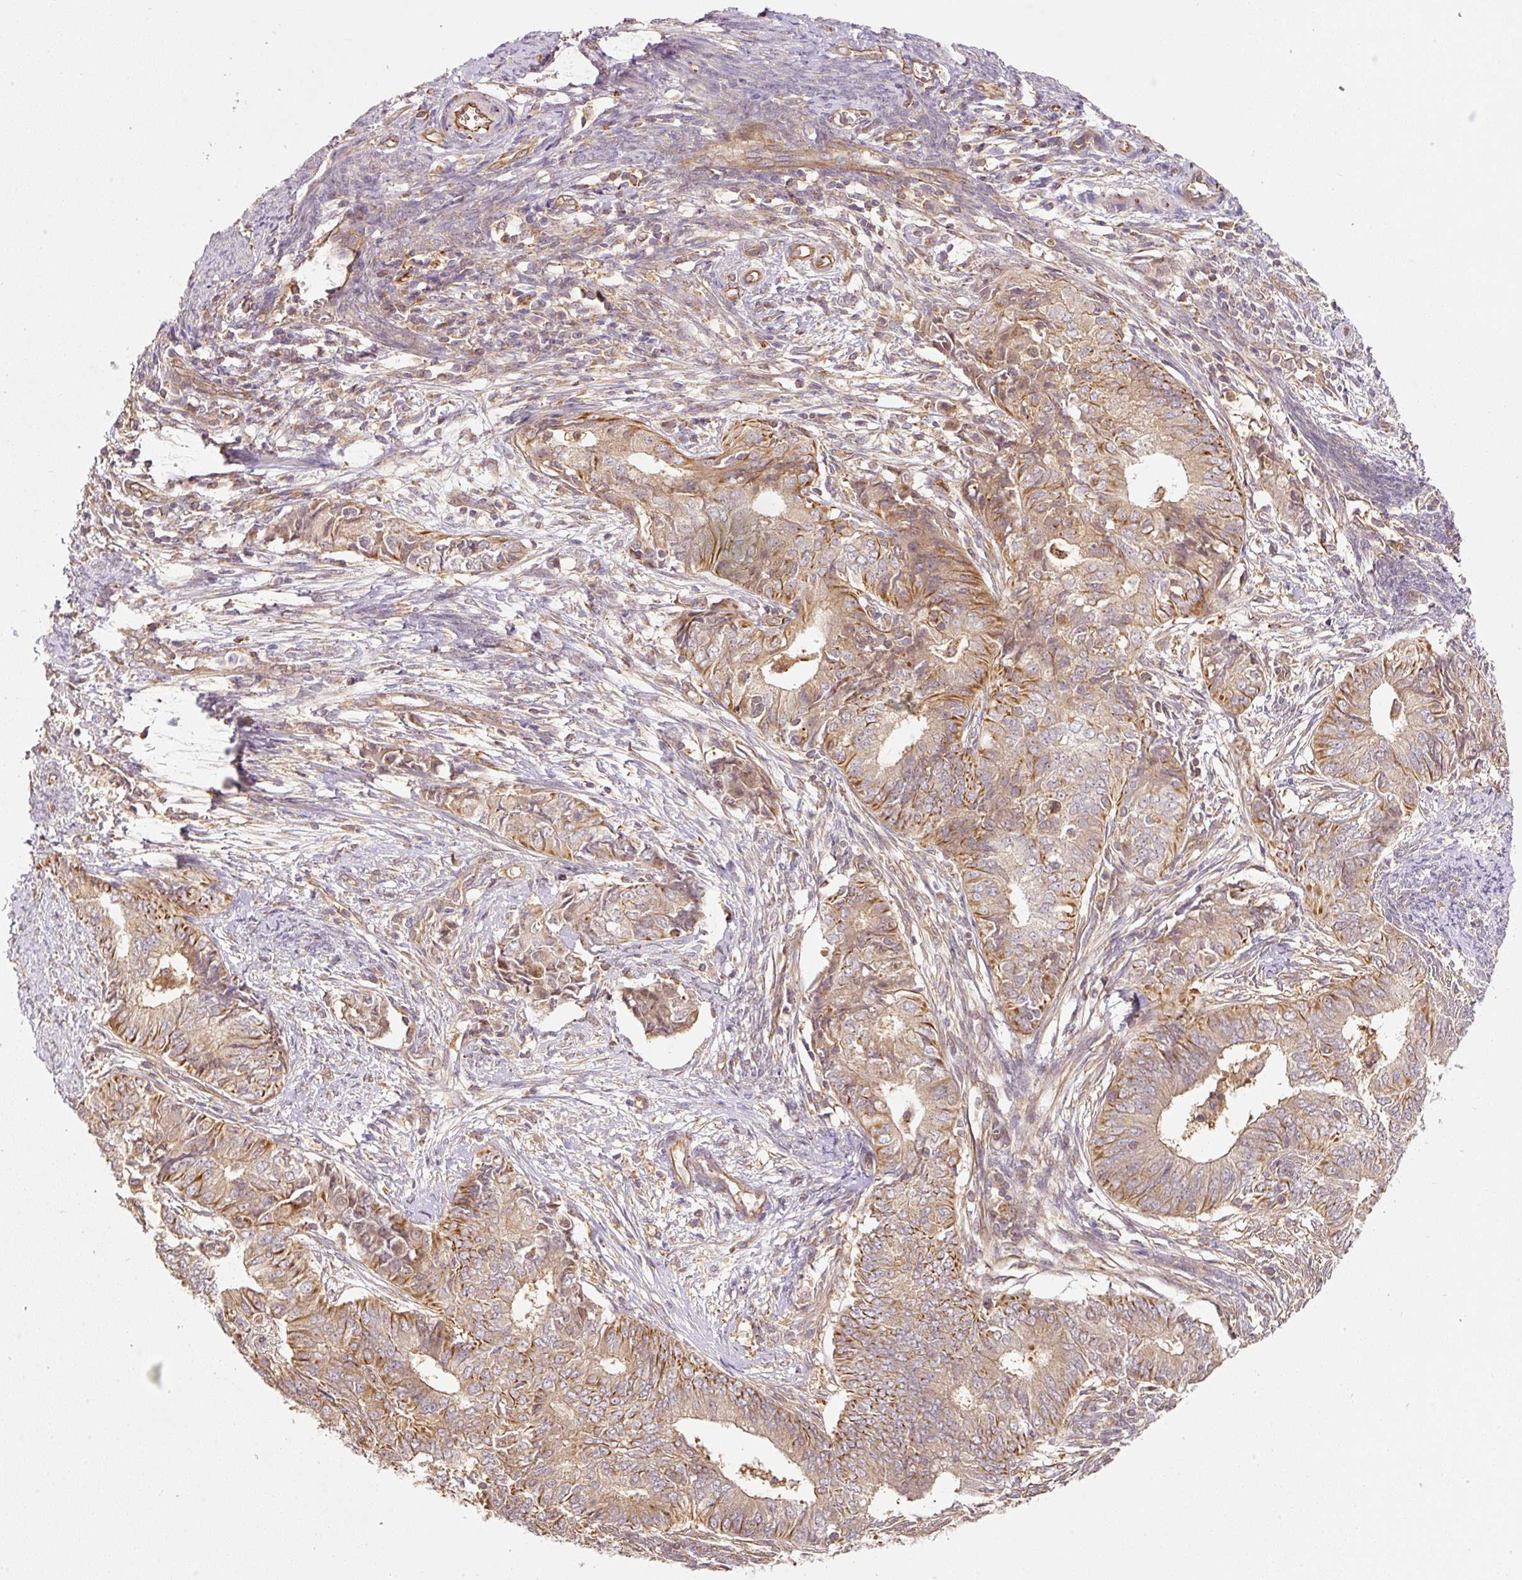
{"staining": {"intensity": "moderate", "quantity": ">75%", "location": "cytoplasmic/membranous"}, "tissue": "endometrial cancer", "cell_type": "Tumor cells", "image_type": "cancer", "snomed": [{"axis": "morphology", "description": "Adenocarcinoma, NOS"}, {"axis": "topography", "description": "Endometrium"}], "caption": "Human endometrial cancer stained with a brown dye demonstrates moderate cytoplasmic/membranous positive staining in about >75% of tumor cells.", "gene": "PCK2", "patient": {"sex": "female", "age": 62}}